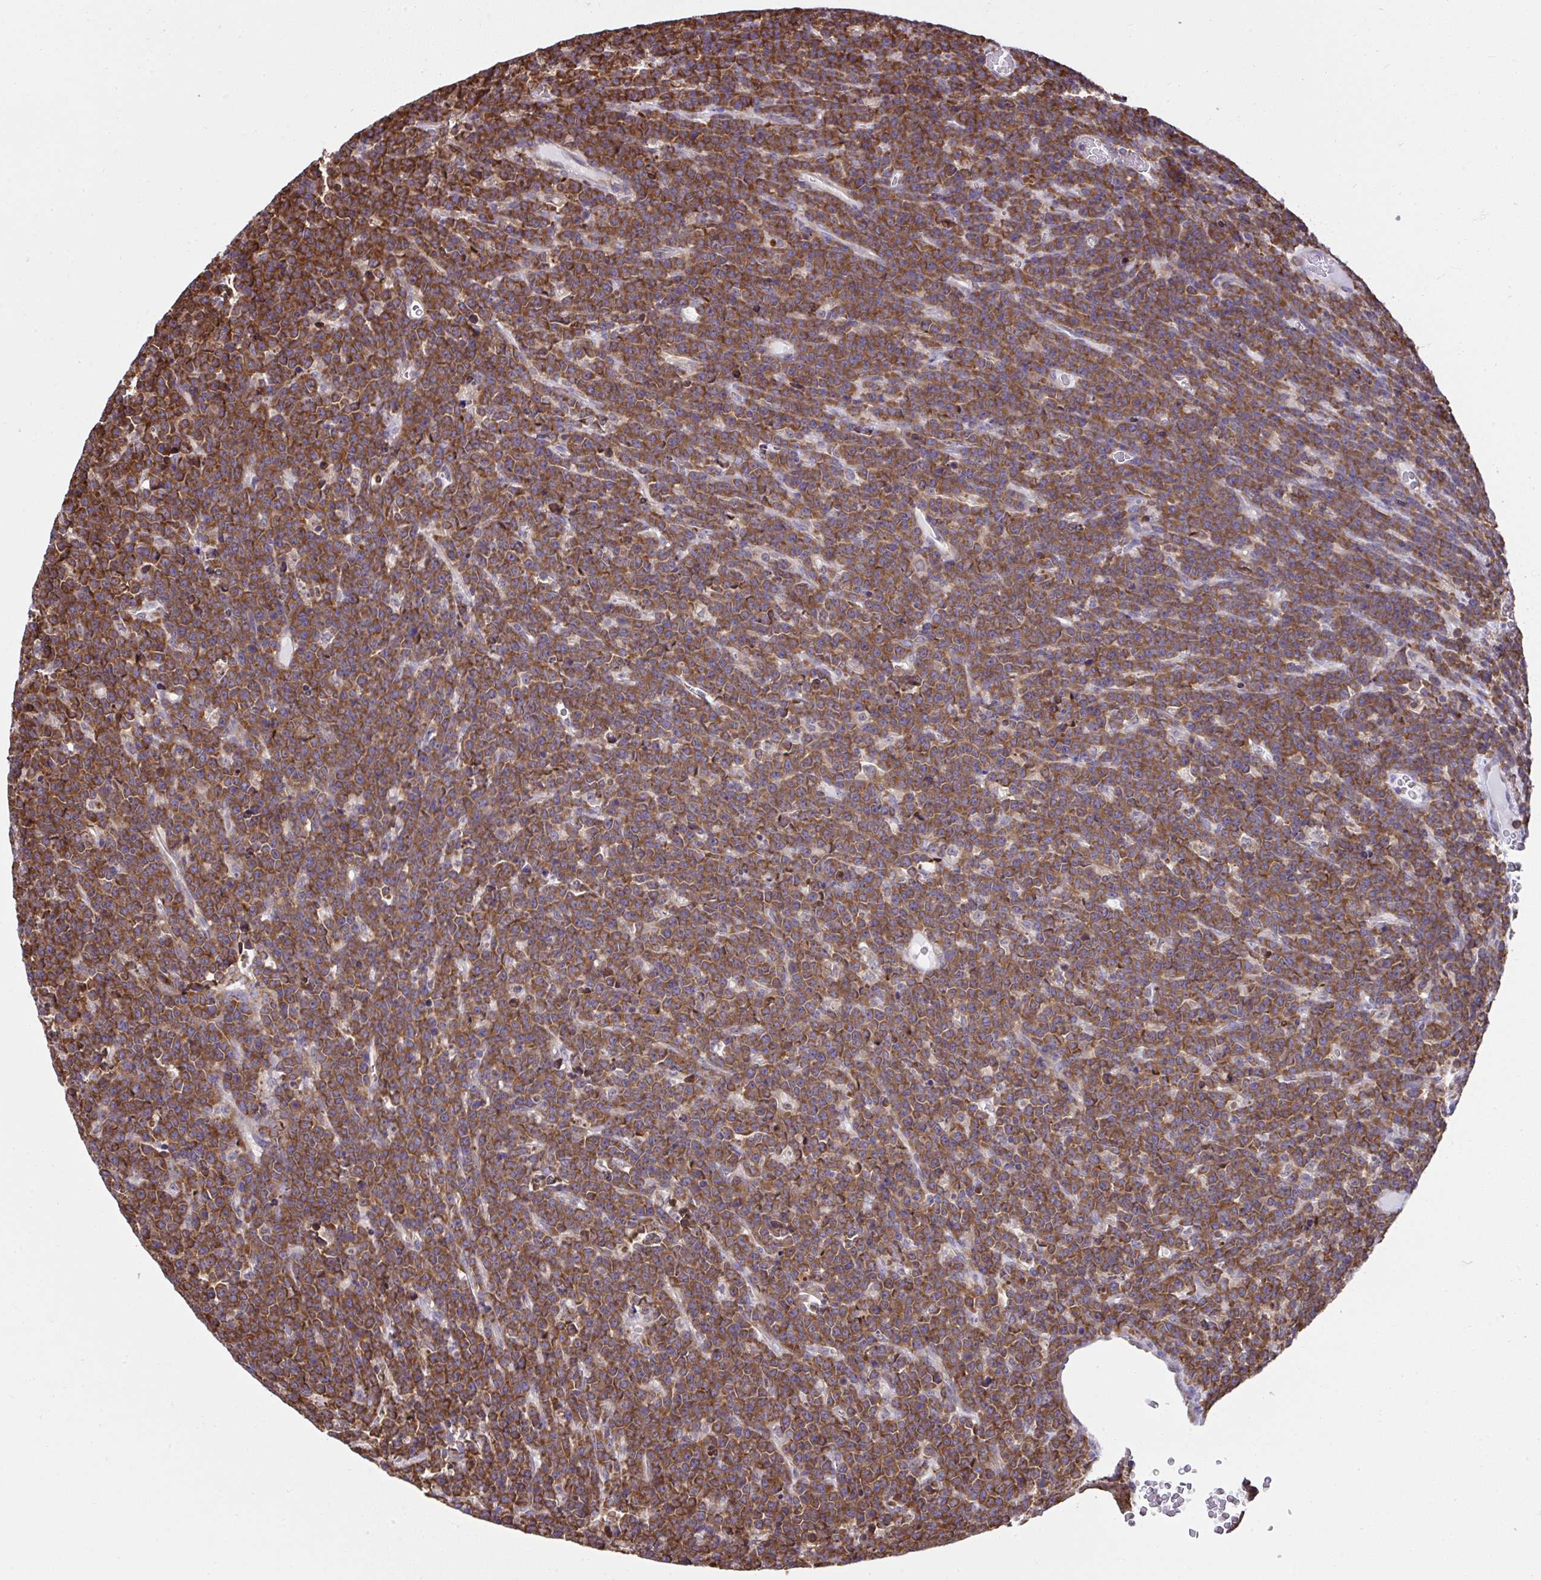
{"staining": {"intensity": "strong", "quantity": ">75%", "location": "cytoplasmic/membranous"}, "tissue": "lymphoma", "cell_type": "Tumor cells", "image_type": "cancer", "snomed": [{"axis": "morphology", "description": "Malignant lymphoma, non-Hodgkin's type, High grade"}, {"axis": "topography", "description": "Ovary"}], "caption": "Brown immunohistochemical staining in human high-grade malignant lymphoma, non-Hodgkin's type shows strong cytoplasmic/membranous staining in about >75% of tumor cells.", "gene": "RPS7", "patient": {"sex": "female", "age": 56}}